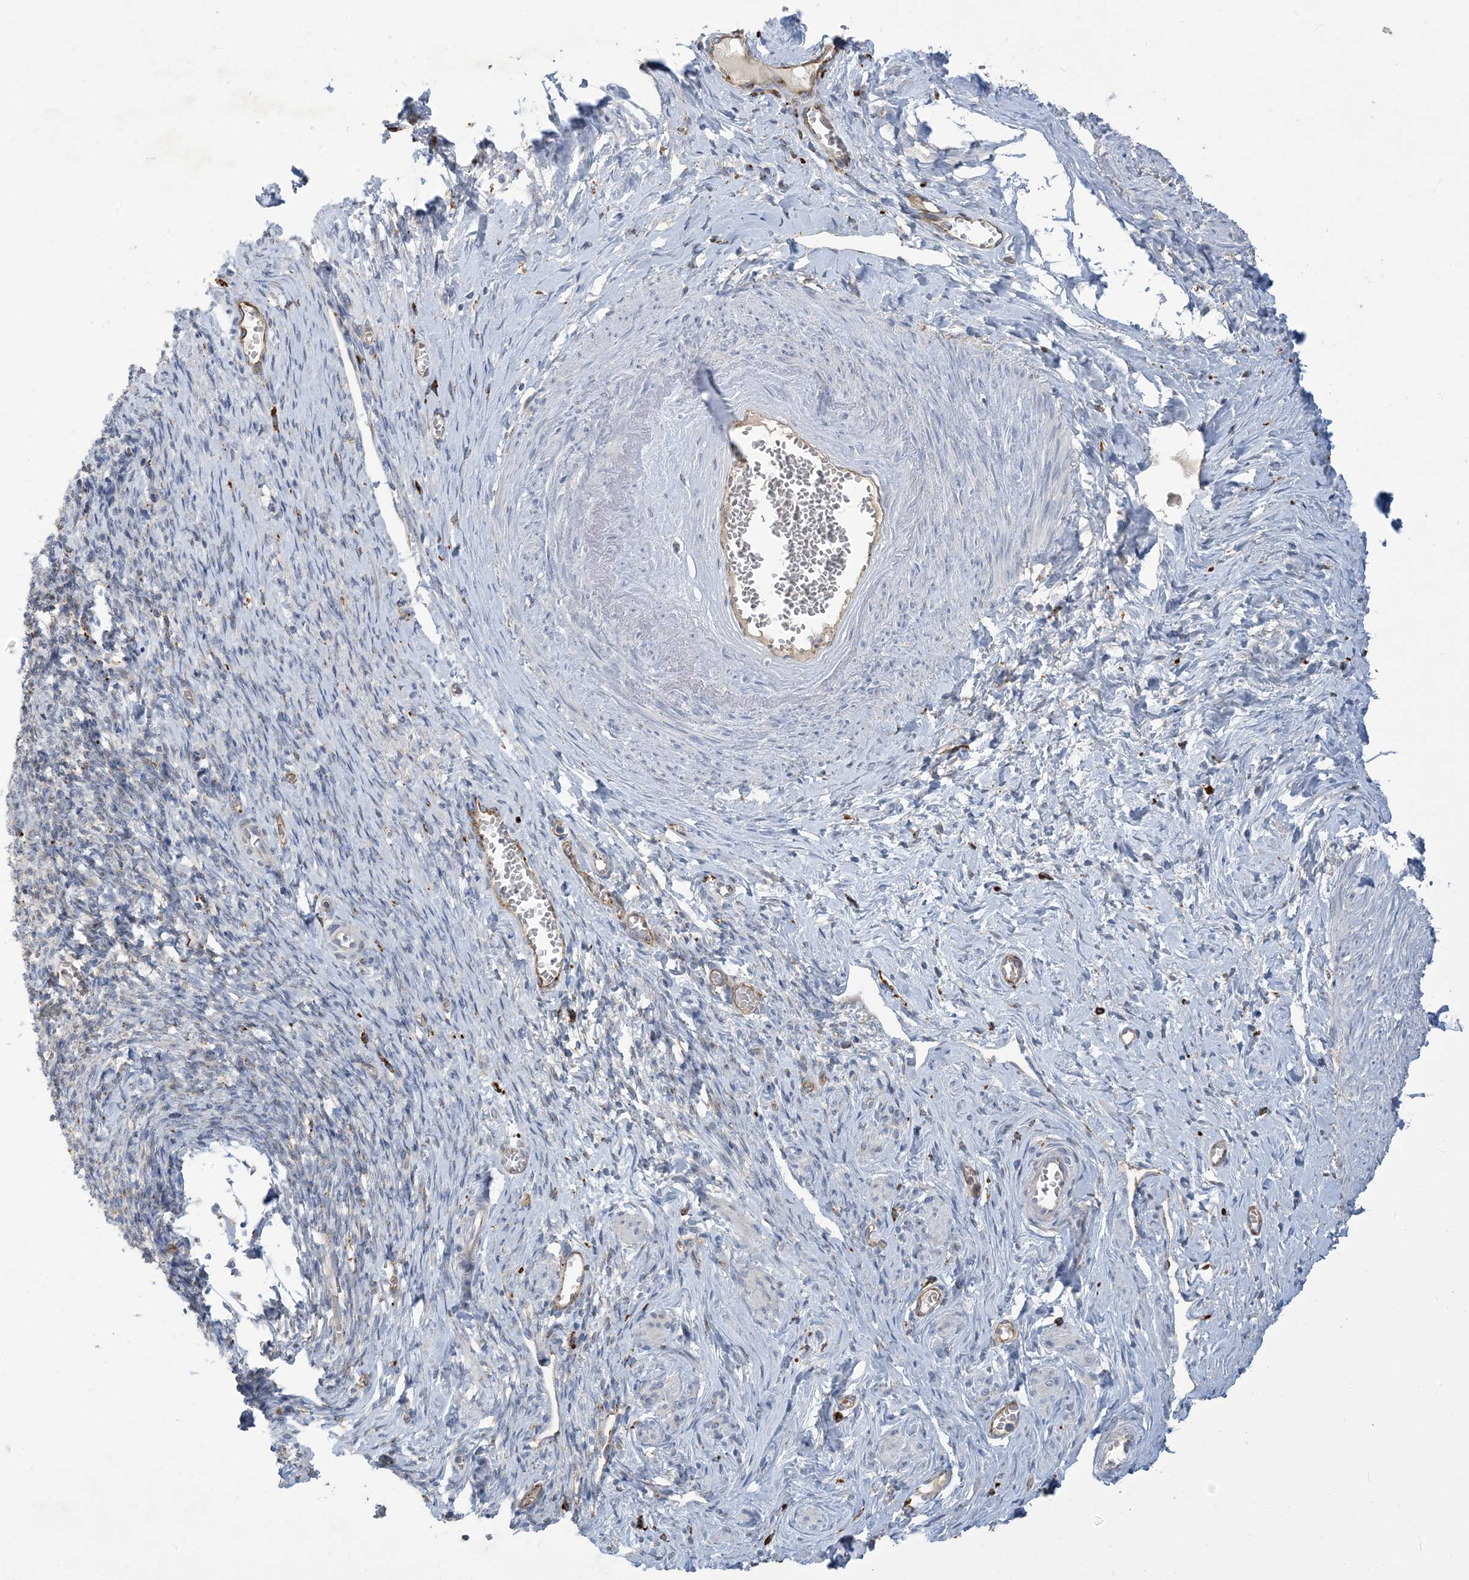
{"staining": {"intensity": "negative", "quantity": "none", "location": "none"}, "tissue": "adipose tissue", "cell_type": "Adipocytes", "image_type": "normal", "snomed": [{"axis": "morphology", "description": "Normal tissue, NOS"}, {"axis": "topography", "description": "Vascular tissue"}, {"axis": "topography", "description": "Fallopian tube"}, {"axis": "topography", "description": "Ovary"}], "caption": "The photomicrograph reveals no significant expression in adipocytes of adipose tissue.", "gene": "PEAR1", "patient": {"sex": "female", "age": 67}}